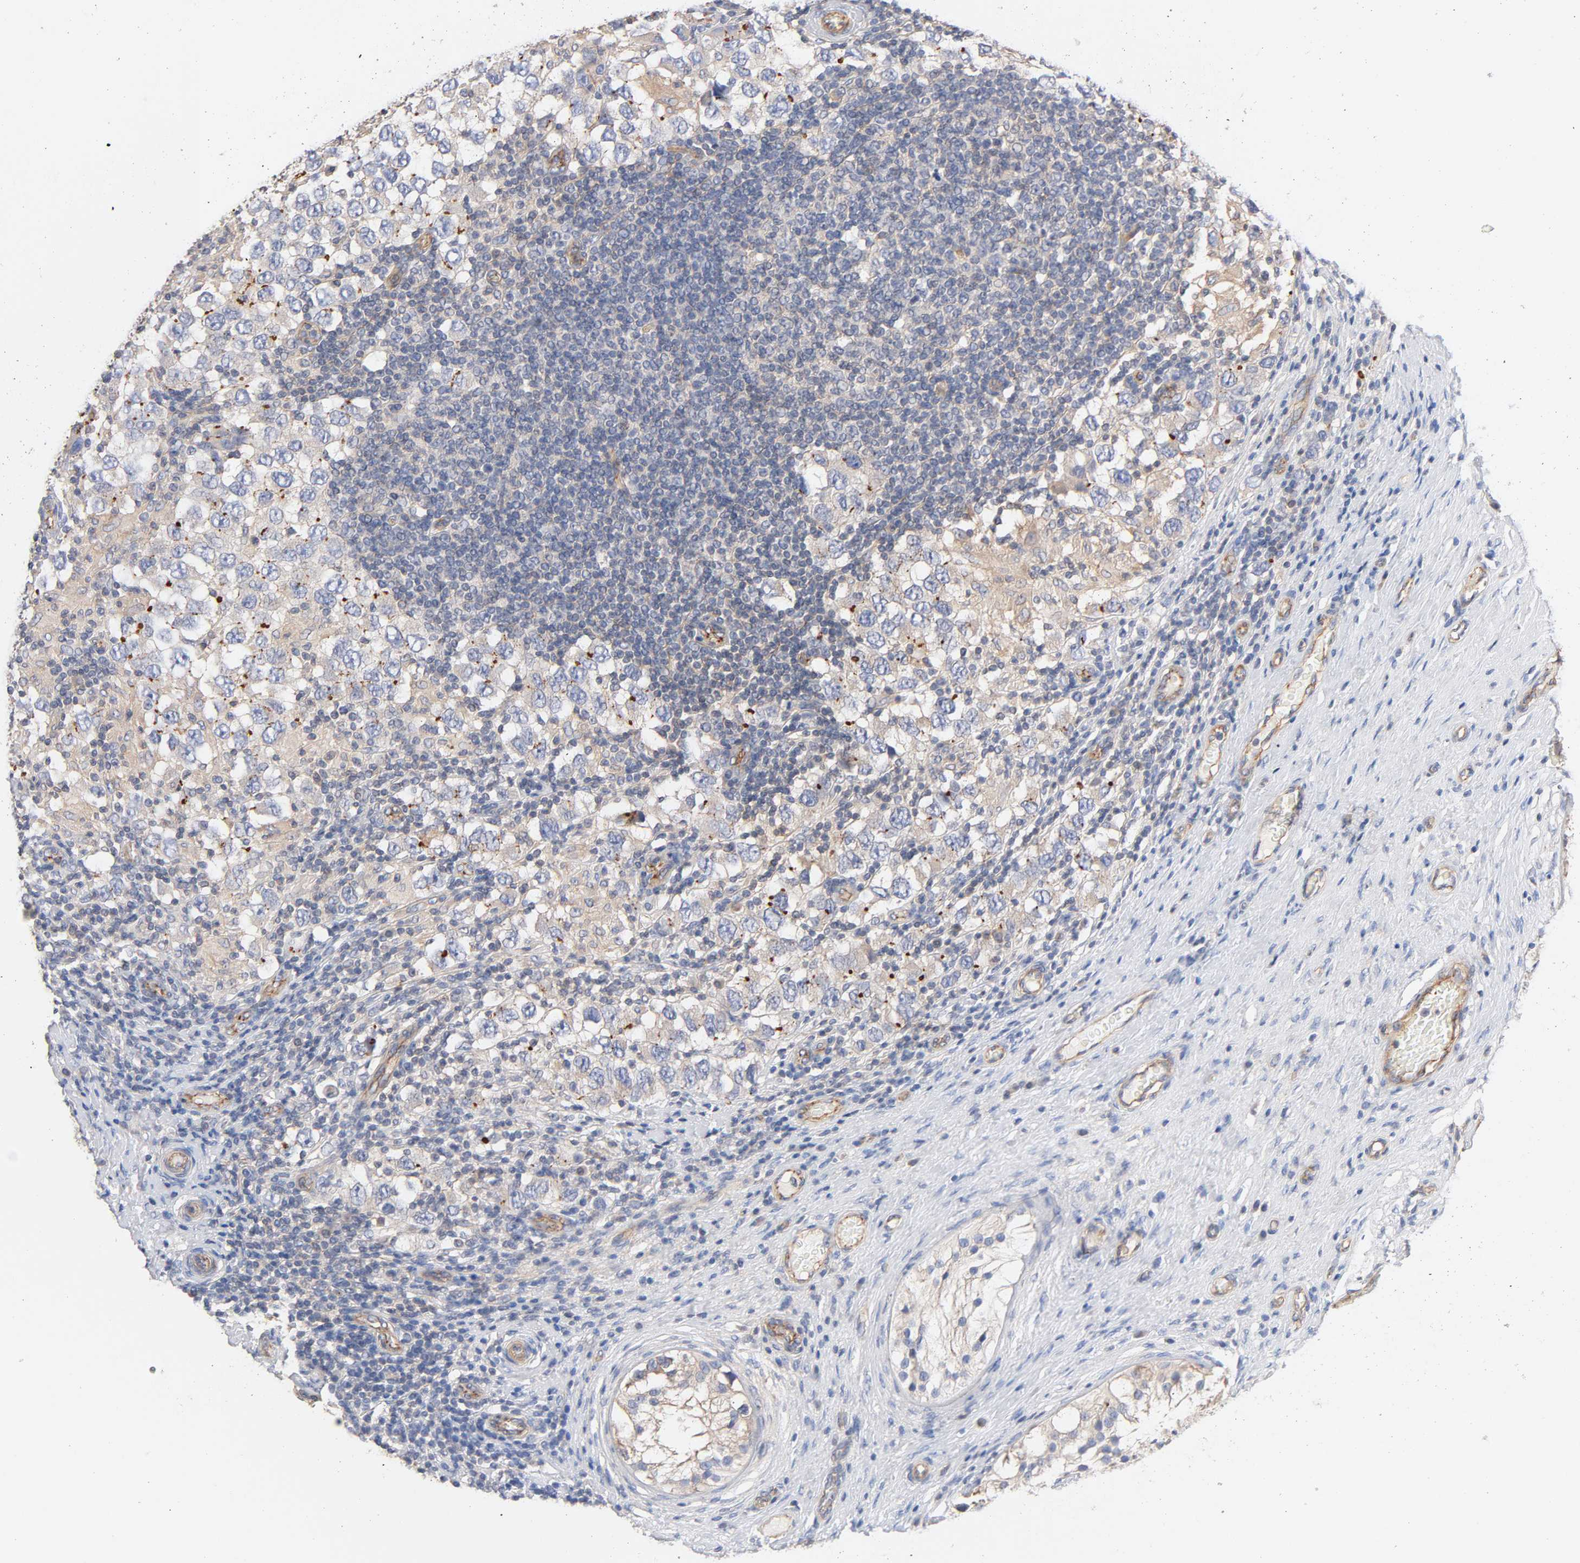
{"staining": {"intensity": "weak", "quantity": "25%-75%", "location": "cytoplasmic/membranous"}, "tissue": "testis cancer", "cell_type": "Tumor cells", "image_type": "cancer", "snomed": [{"axis": "morphology", "description": "Carcinoma, Embryonal, NOS"}, {"axis": "topography", "description": "Testis"}], "caption": "Immunohistochemistry (DAB (3,3'-diaminobenzidine)) staining of embryonal carcinoma (testis) shows weak cytoplasmic/membranous protein positivity in about 25%-75% of tumor cells.", "gene": "STRN3", "patient": {"sex": "male", "age": 21}}